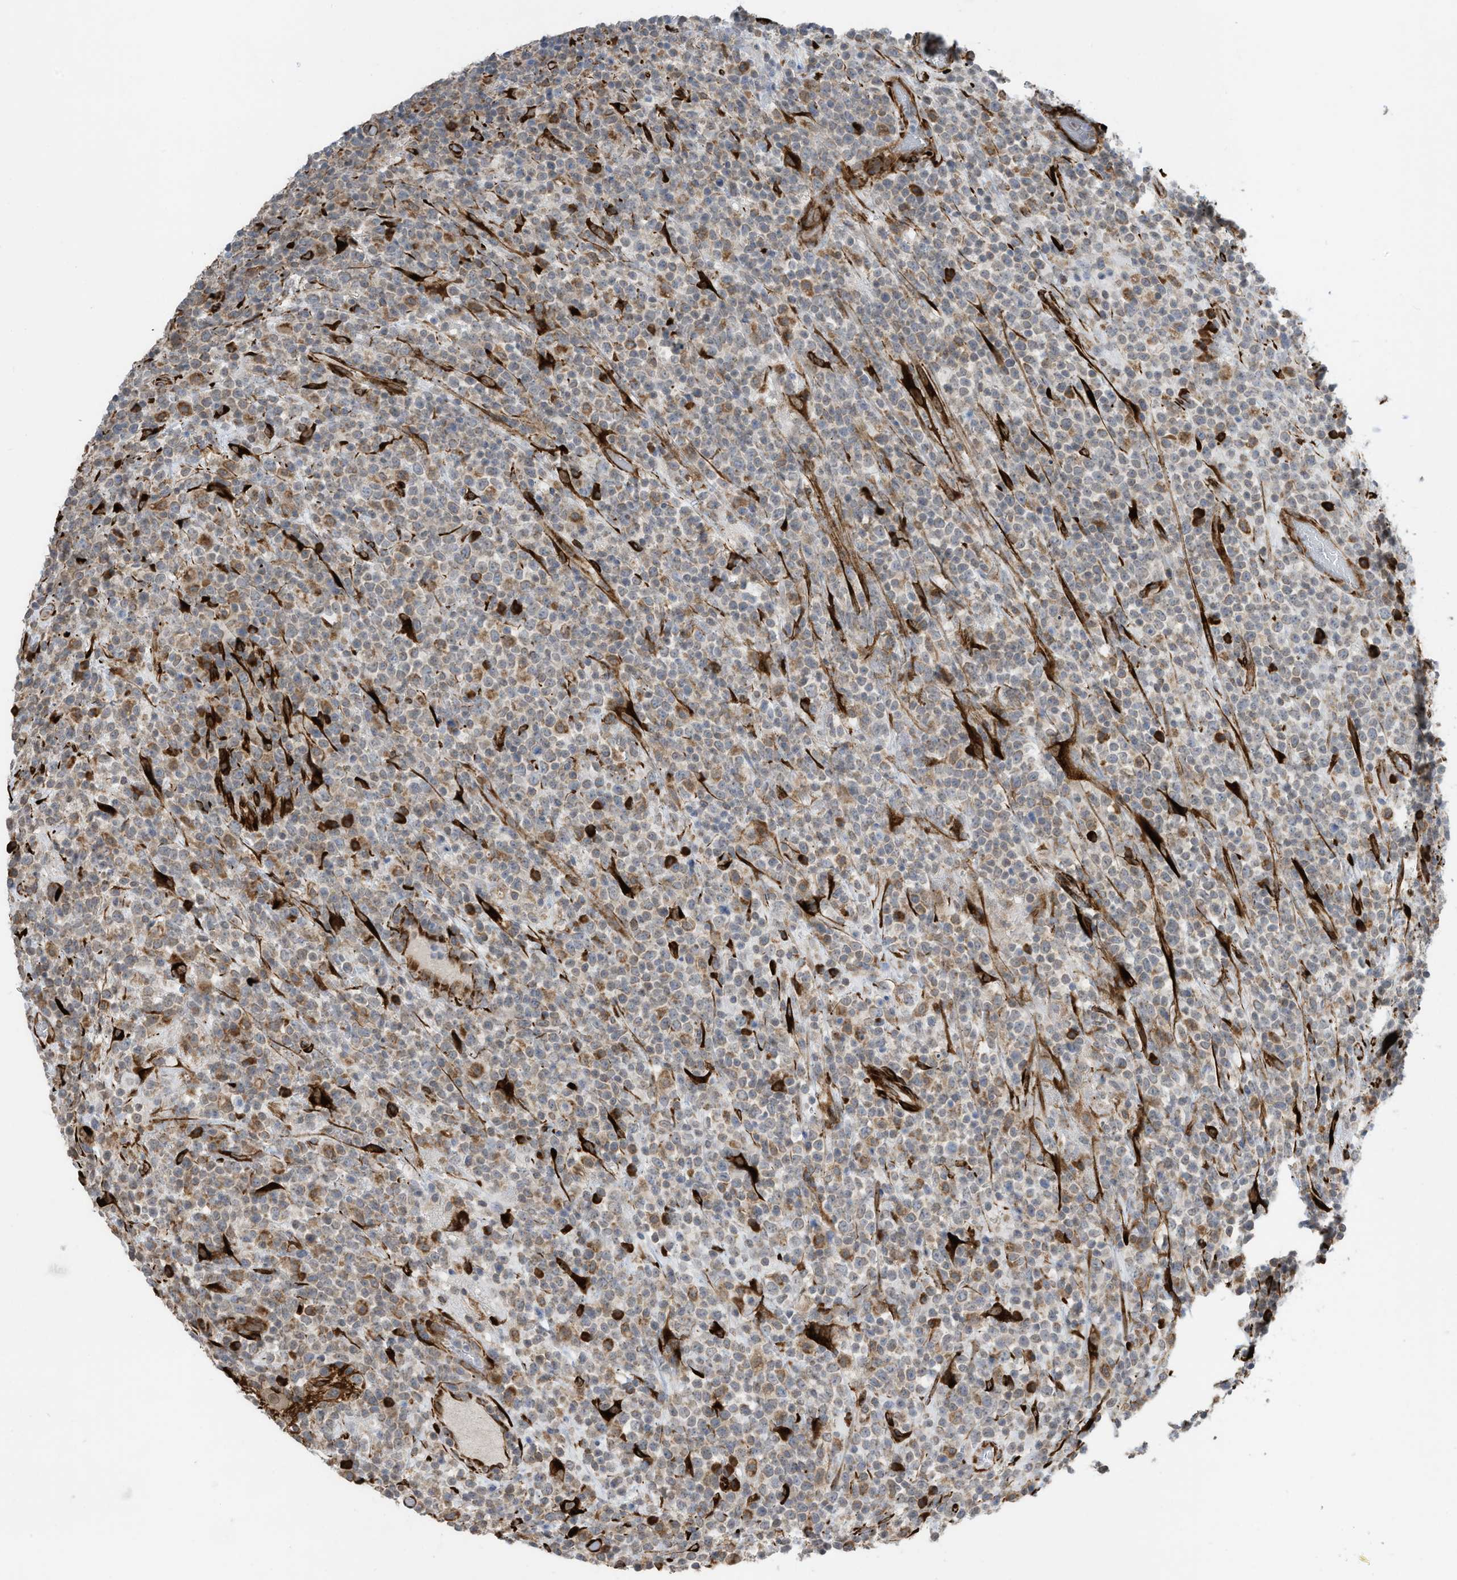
{"staining": {"intensity": "weak", "quantity": "25%-75%", "location": "cytoplasmic/membranous"}, "tissue": "lymphoma", "cell_type": "Tumor cells", "image_type": "cancer", "snomed": [{"axis": "morphology", "description": "Malignant lymphoma, non-Hodgkin's type, High grade"}, {"axis": "topography", "description": "Colon"}], "caption": "High-magnification brightfield microscopy of lymphoma stained with DAB (brown) and counterstained with hematoxylin (blue). tumor cells exhibit weak cytoplasmic/membranous staining is present in about25%-75% of cells.", "gene": "ZBTB45", "patient": {"sex": "female", "age": 53}}